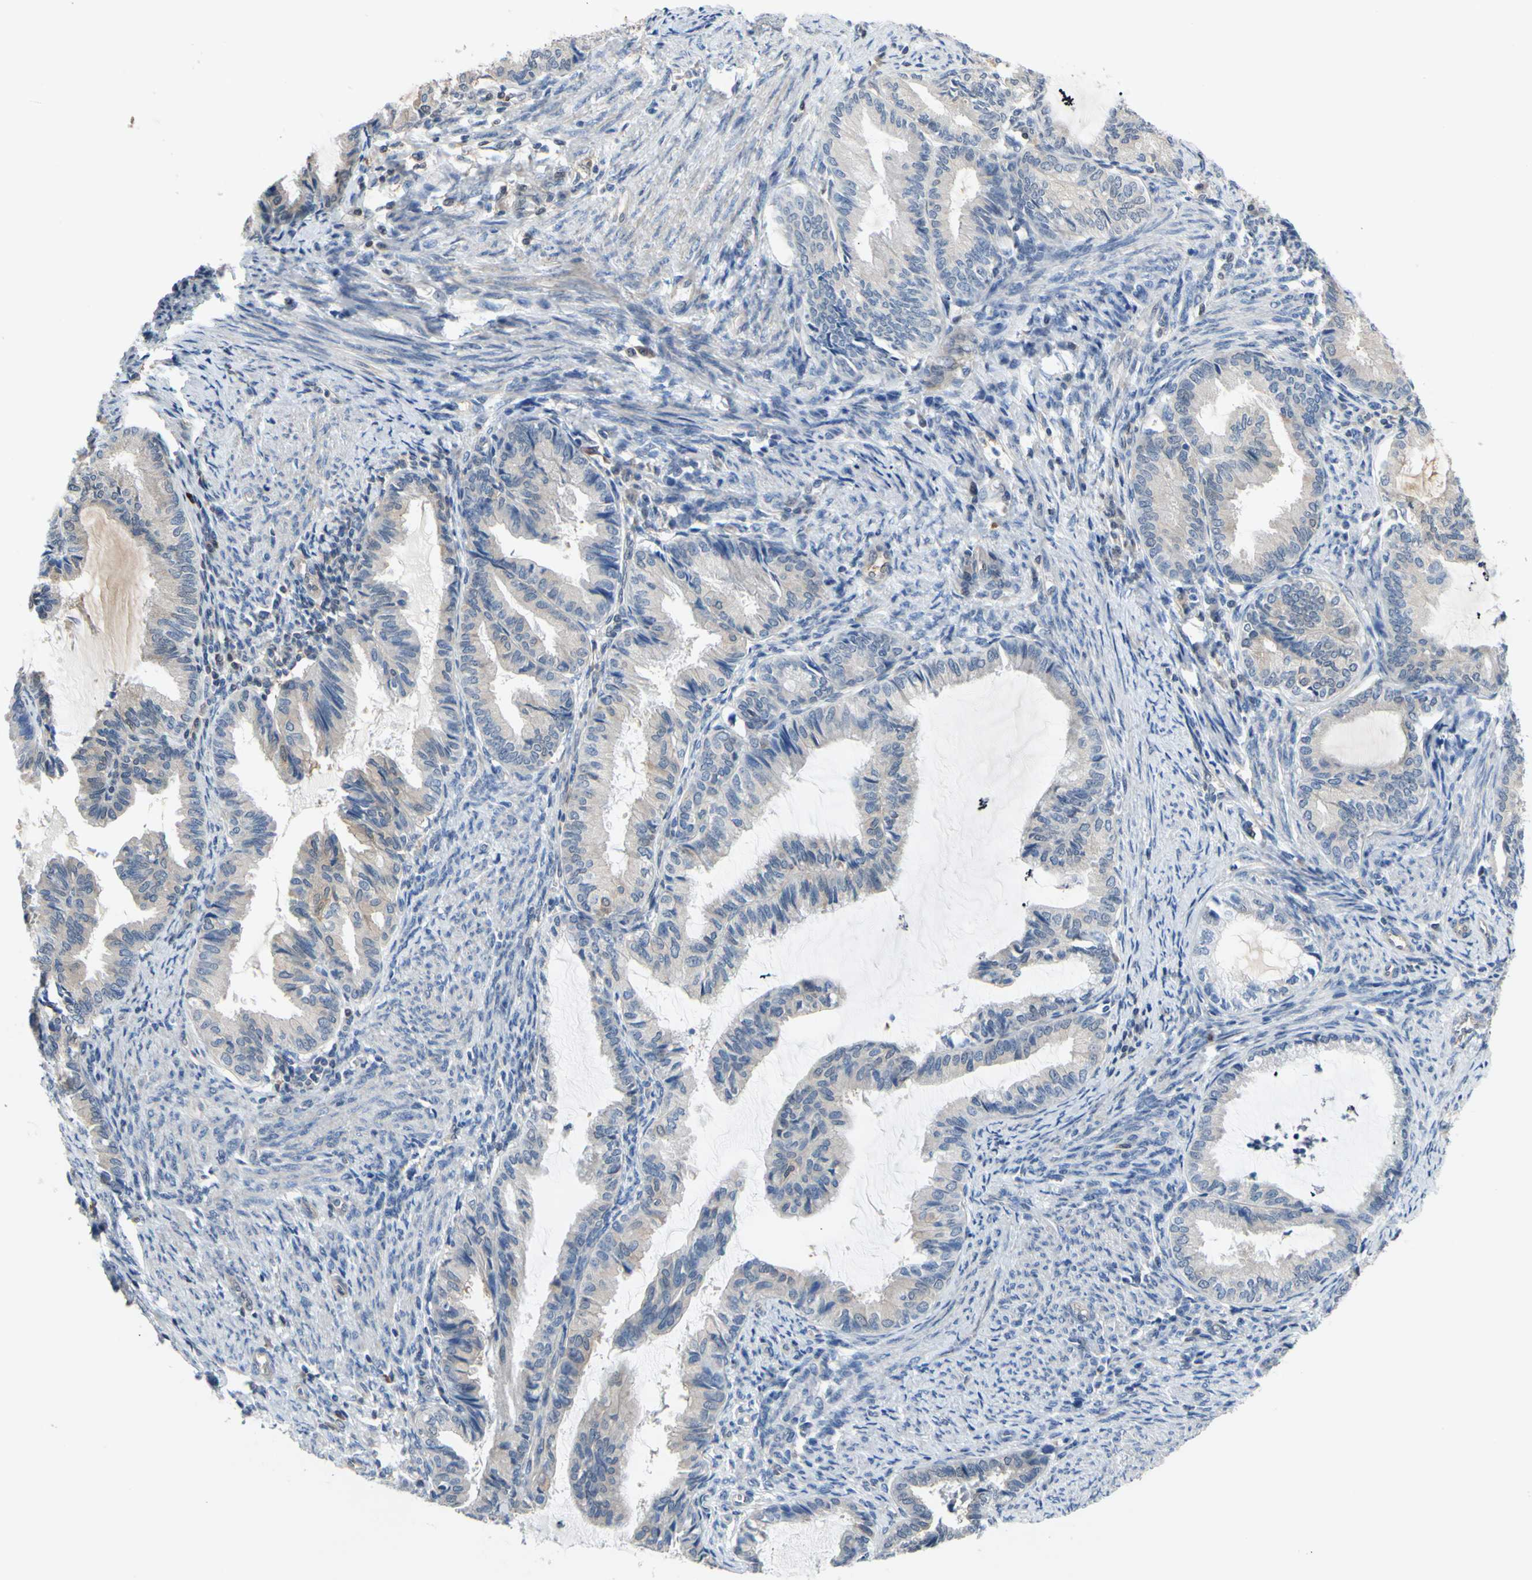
{"staining": {"intensity": "moderate", "quantity": "<25%", "location": "cytoplasmic/membranous"}, "tissue": "endometrial cancer", "cell_type": "Tumor cells", "image_type": "cancer", "snomed": [{"axis": "morphology", "description": "Adenocarcinoma, NOS"}, {"axis": "topography", "description": "Endometrium"}], "caption": "Protein staining by immunohistochemistry displays moderate cytoplasmic/membranous positivity in approximately <25% of tumor cells in endometrial cancer (adenocarcinoma).", "gene": "UPK3B", "patient": {"sex": "female", "age": 86}}